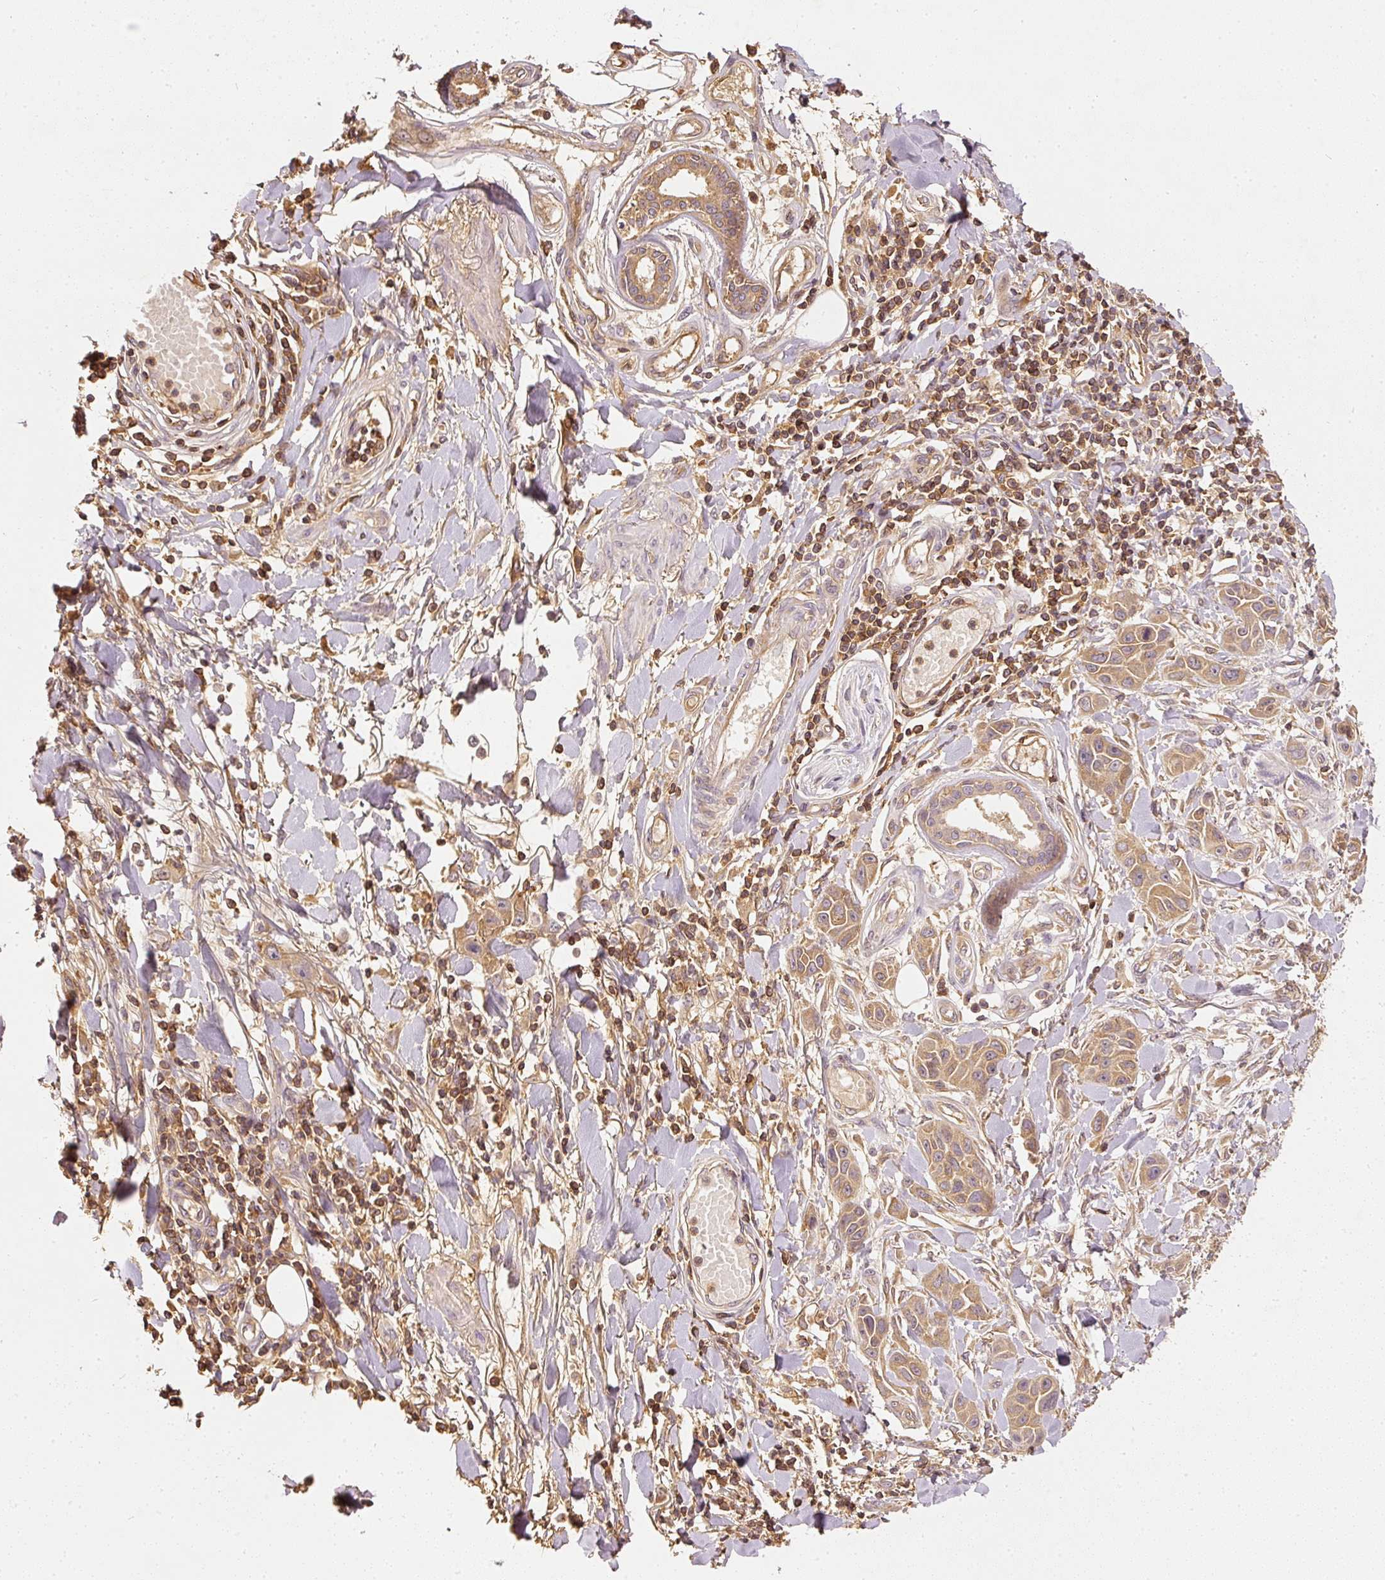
{"staining": {"intensity": "moderate", "quantity": ">75%", "location": "cytoplasmic/membranous"}, "tissue": "skin cancer", "cell_type": "Tumor cells", "image_type": "cancer", "snomed": [{"axis": "morphology", "description": "Squamous cell carcinoma, NOS"}, {"axis": "topography", "description": "Skin"}], "caption": "A photomicrograph of skin squamous cell carcinoma stained for a protein exhibits moderate cytoplasmic/membranous brown staining in tumor cells. The protein is shown in brown color, while the nuclei are stained blue.", "gene": "EVL", "patient": {"sex": "female", "age": 69}}